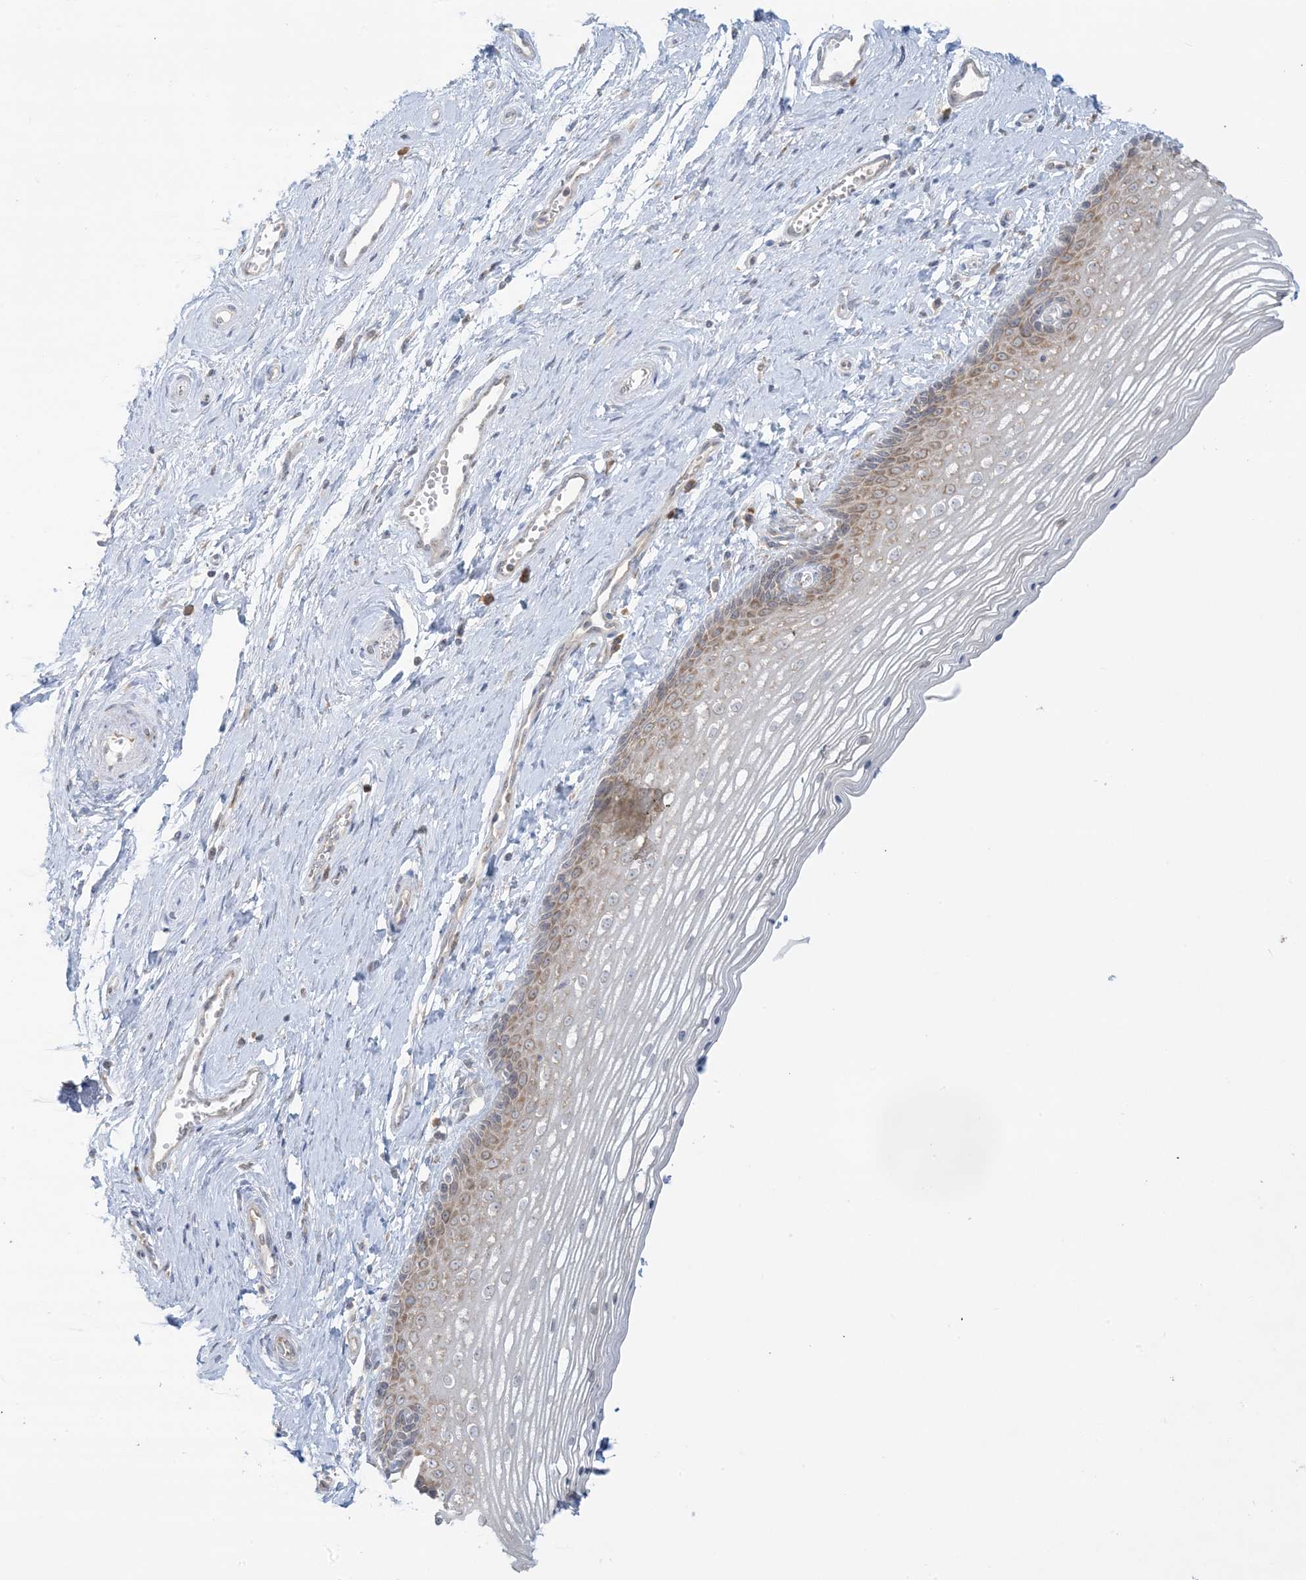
{"staining": {"intensity": "moderate", "quantity": "25%-75%", "location": "cytoplasmic/membranous"}, "tissue": "vagina", "cell_type": "Squamous epithelial cells", "image_type": "normal", "snomed": [{"axis": "morphology", "description": "Normal tissue, NOS"}, {"axis": "topography", "description": "Vagina"}], "caption": "Immunohistochemical staining of normal vagina demonstrates 25%-75% levels of moderate cytoplasmic/membranous protein staining in approximately 25%-75% of squamous epithelial cells. (DAB IHC with brightfield microscopy, high magnification).", "gene": "RPP40", "patient": {"sex": "female", "age": 46}}